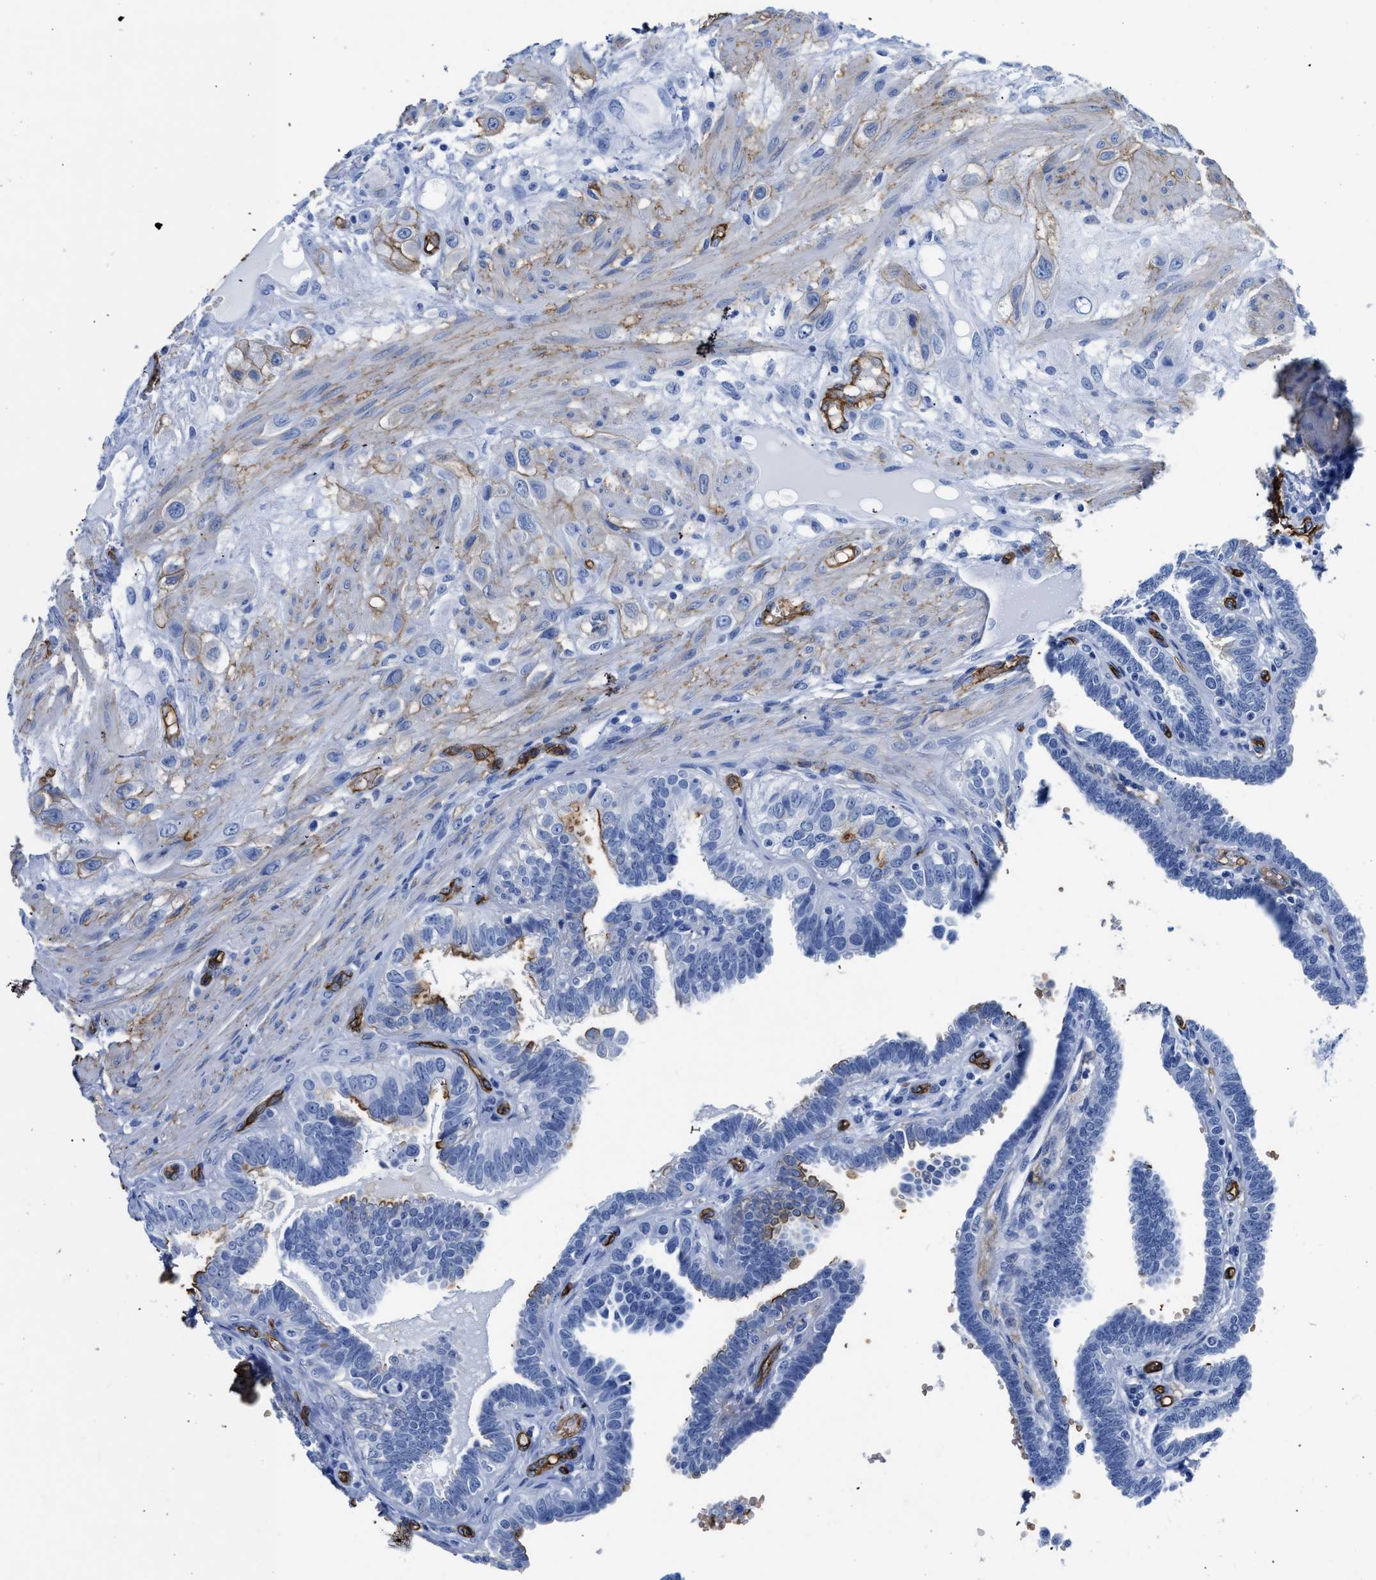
{"staining": {"intensity": "negative", "quantity": "none", "location": "none"}, "tissue": "fallopian tube", "cell_type": "Glandular cells", "image_type": "normal", "snomed": [{"axis": "morphology", "description": "Normal tissue, NOS"}, {"axis": "topography", "description": "Fallopian tube"}, {"axis": "topography", "description": "Placenta"}], "caption": "Immunohistochemistry of normal human fallopian tube shows no positivity in glandular cells.", "gene": "AQP1", "patient": {"sex": "female", "age": 34}}